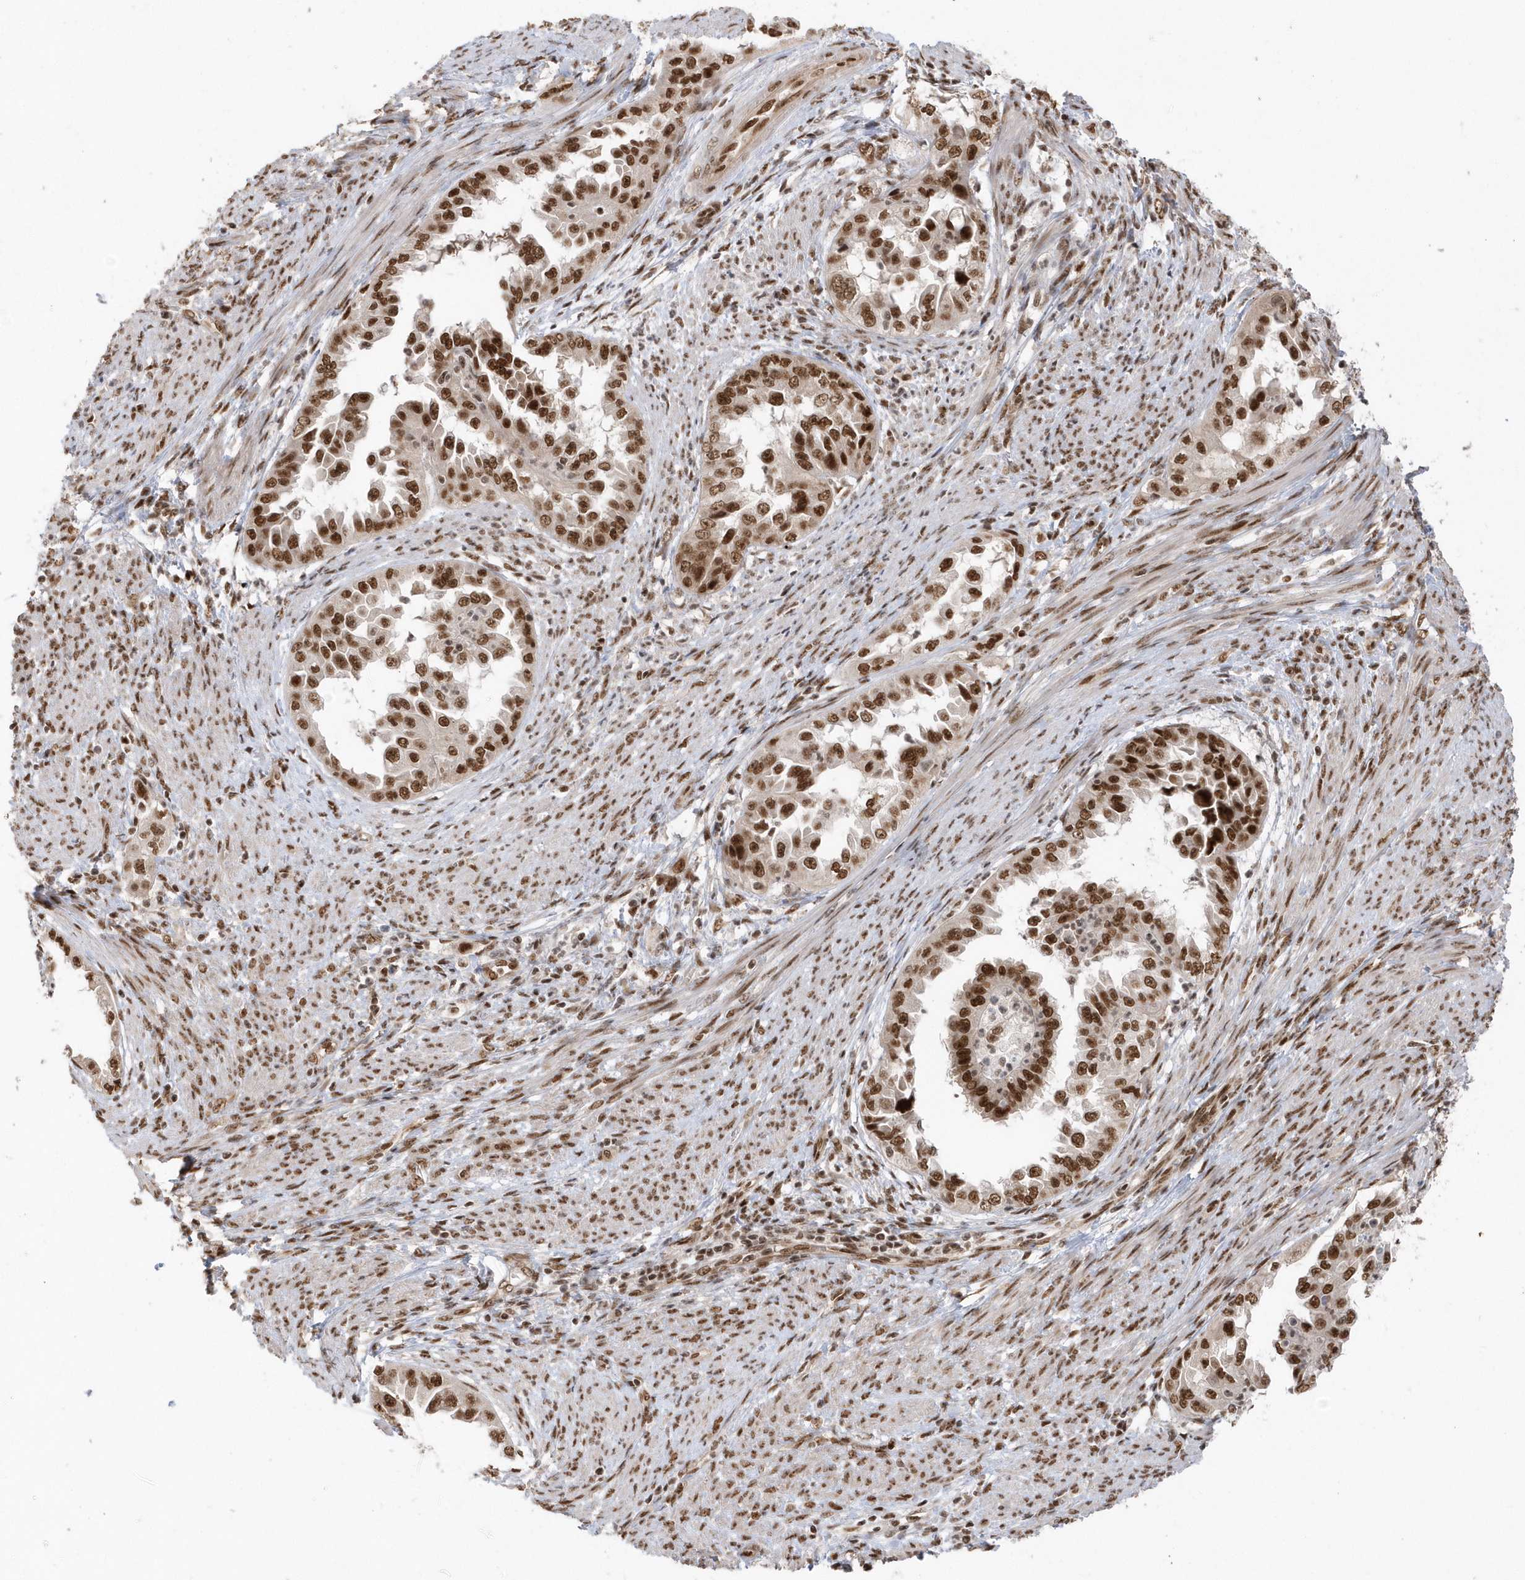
{"staining": {"intensity": "strong", "quantity": ">75%", "location": "nuclear"}, "tissue": "endometrial cancer", "cell_type": "Tumor cells", "image_type": "cancer", "snomed": [{"axis": "morphology", "description": "Adenocarcinoma, NOS"}, {"axis": "topography", "description": "Endometrium"}], "caption": "Tumor cells reveal strong nuclear staining in approximately >75% of cells in adenocarcinoma (endometrial). (DAB IHC, brown staining for protein, blue staining for nuclei).", "gene": "SEPHS1", "patient": {"sex": "female", "age": 85}}